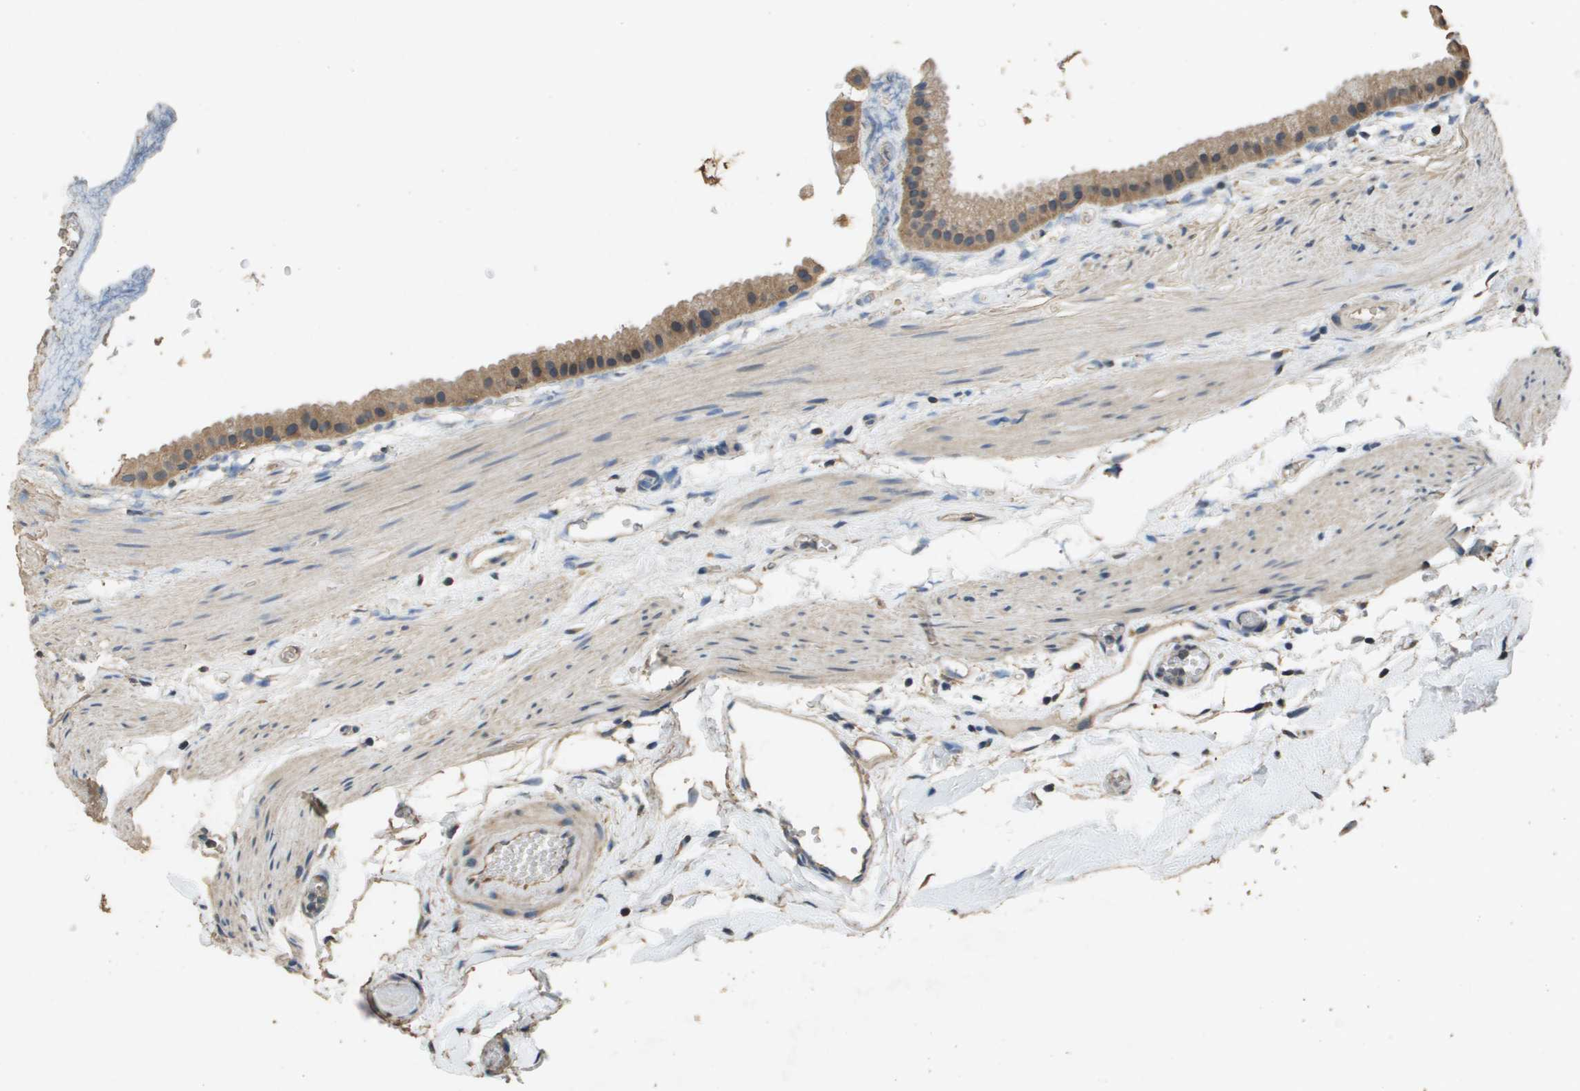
{"staining": {"intensity": "moderate", "quantity": ">75%", "location": "cytoplasmic/membranous"}, "tissue": "gallbladder", "cell_type": "Glandular cells", "image_type": "normal", "snomed": [{"axis": "morphology", "description": "Normal tissue, NOS"}, {"axis": "topography", "description": "Gallbladder"}], "caption": "DAB immunohistochemical staining of unremarkable human gallbladder demonstrates moderate cytoplasmic/membranous protein expression in approximately >75% of glandular cells. (brown staining indicates protein expression, while blue staining denotes nuclei).", "gene": "RAB6B", "patient": {"sex": "female", "age": 64}}